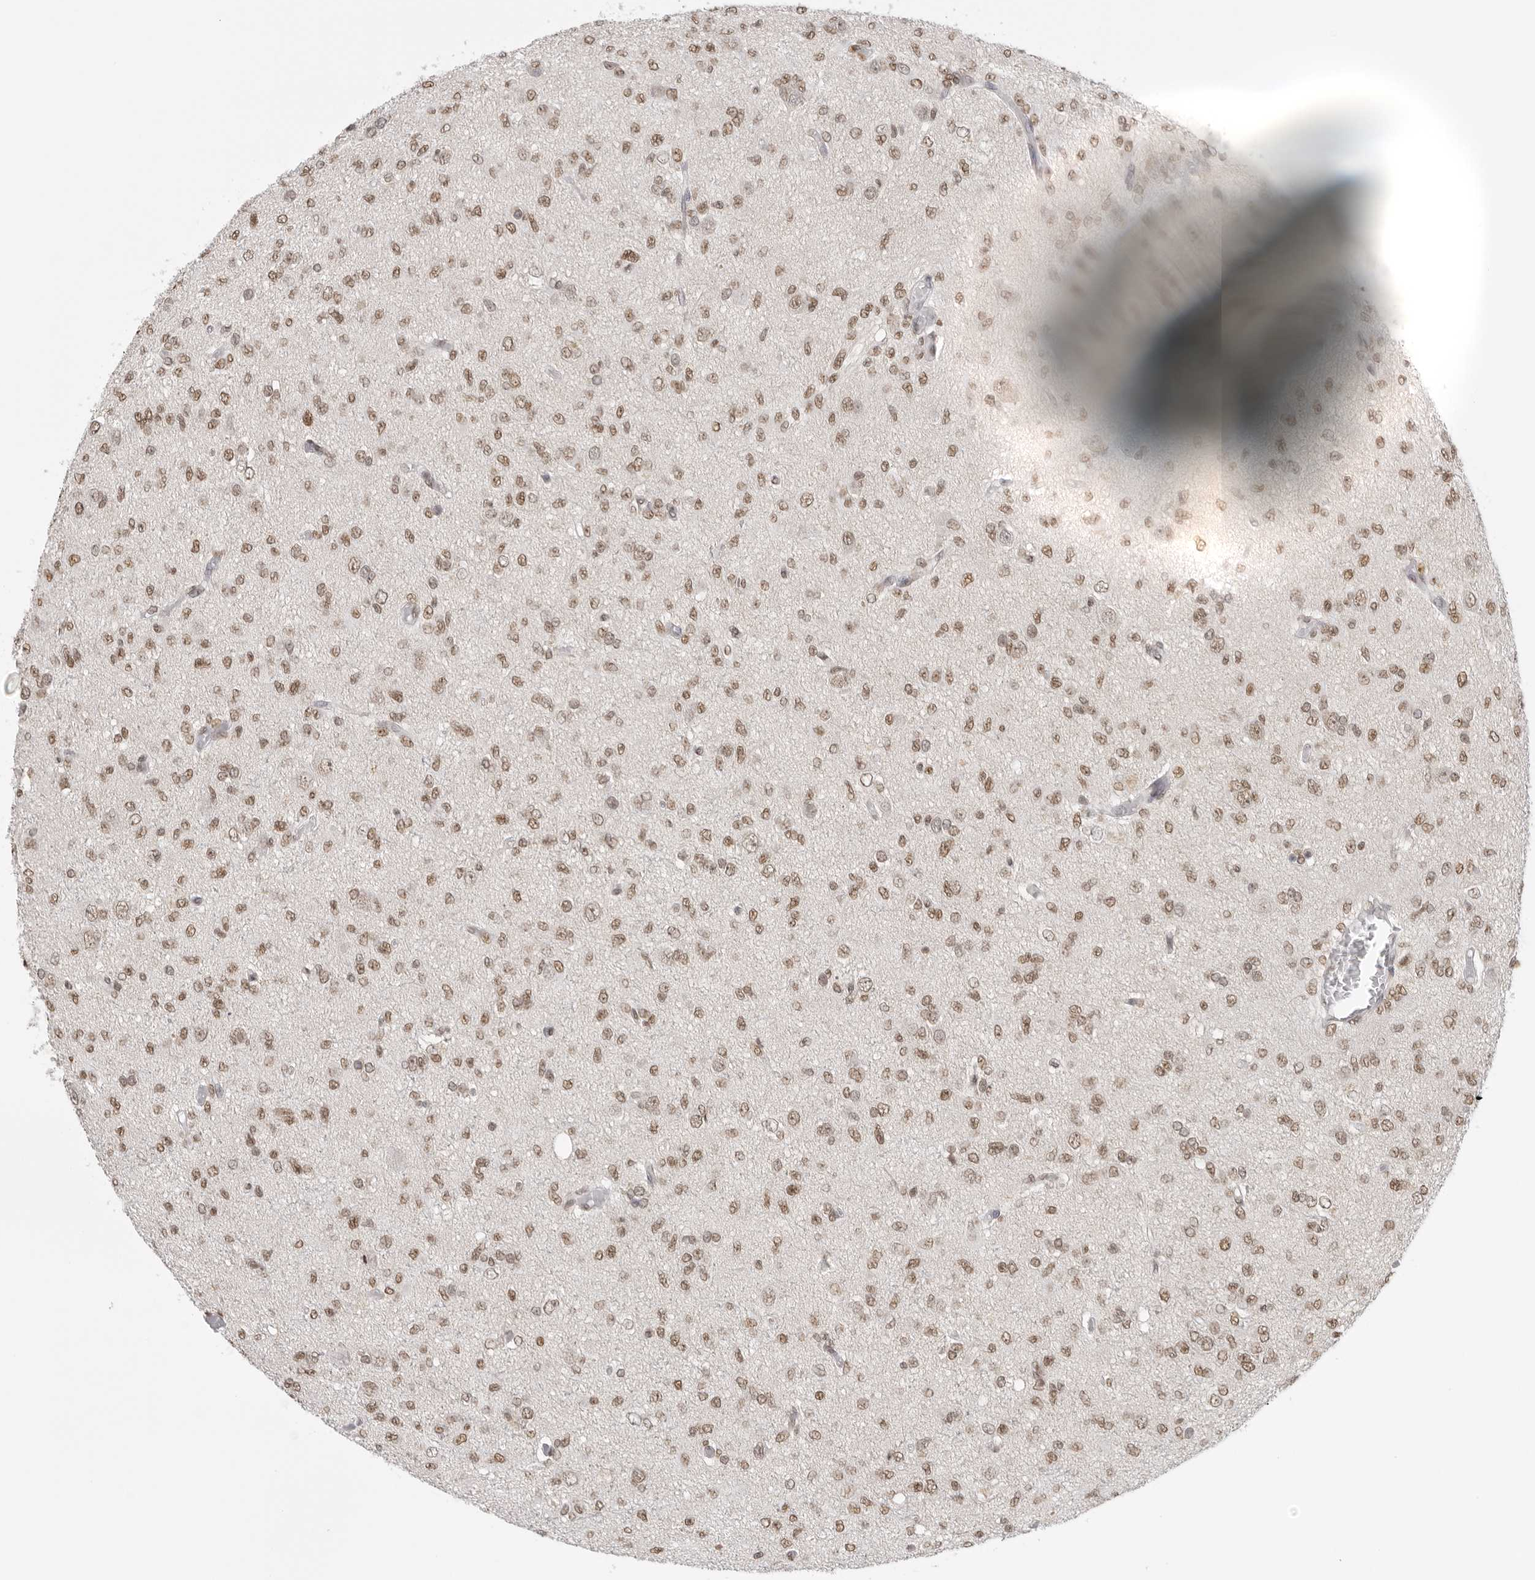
{"staining": {"intensity": "moderate", "quantity": ">75%", "location": "nuclear"}, "tissue": "glioma", "cell_type": "Tumor cells", "image_type": "cancer", "snomed": [{"axis": "morphology", "description": "Glioma, malignant, High grade"}, {"axis": "topography", "description": "Brain"}], "caption": "Immunohistochemical staining of human malignant glioma (high-grade) demonstrates moderate nuclear protein positivity in approximately >75% of tumor cells.", "gene": "RPA2", "patient": {"sex": "female", "age": 59}}